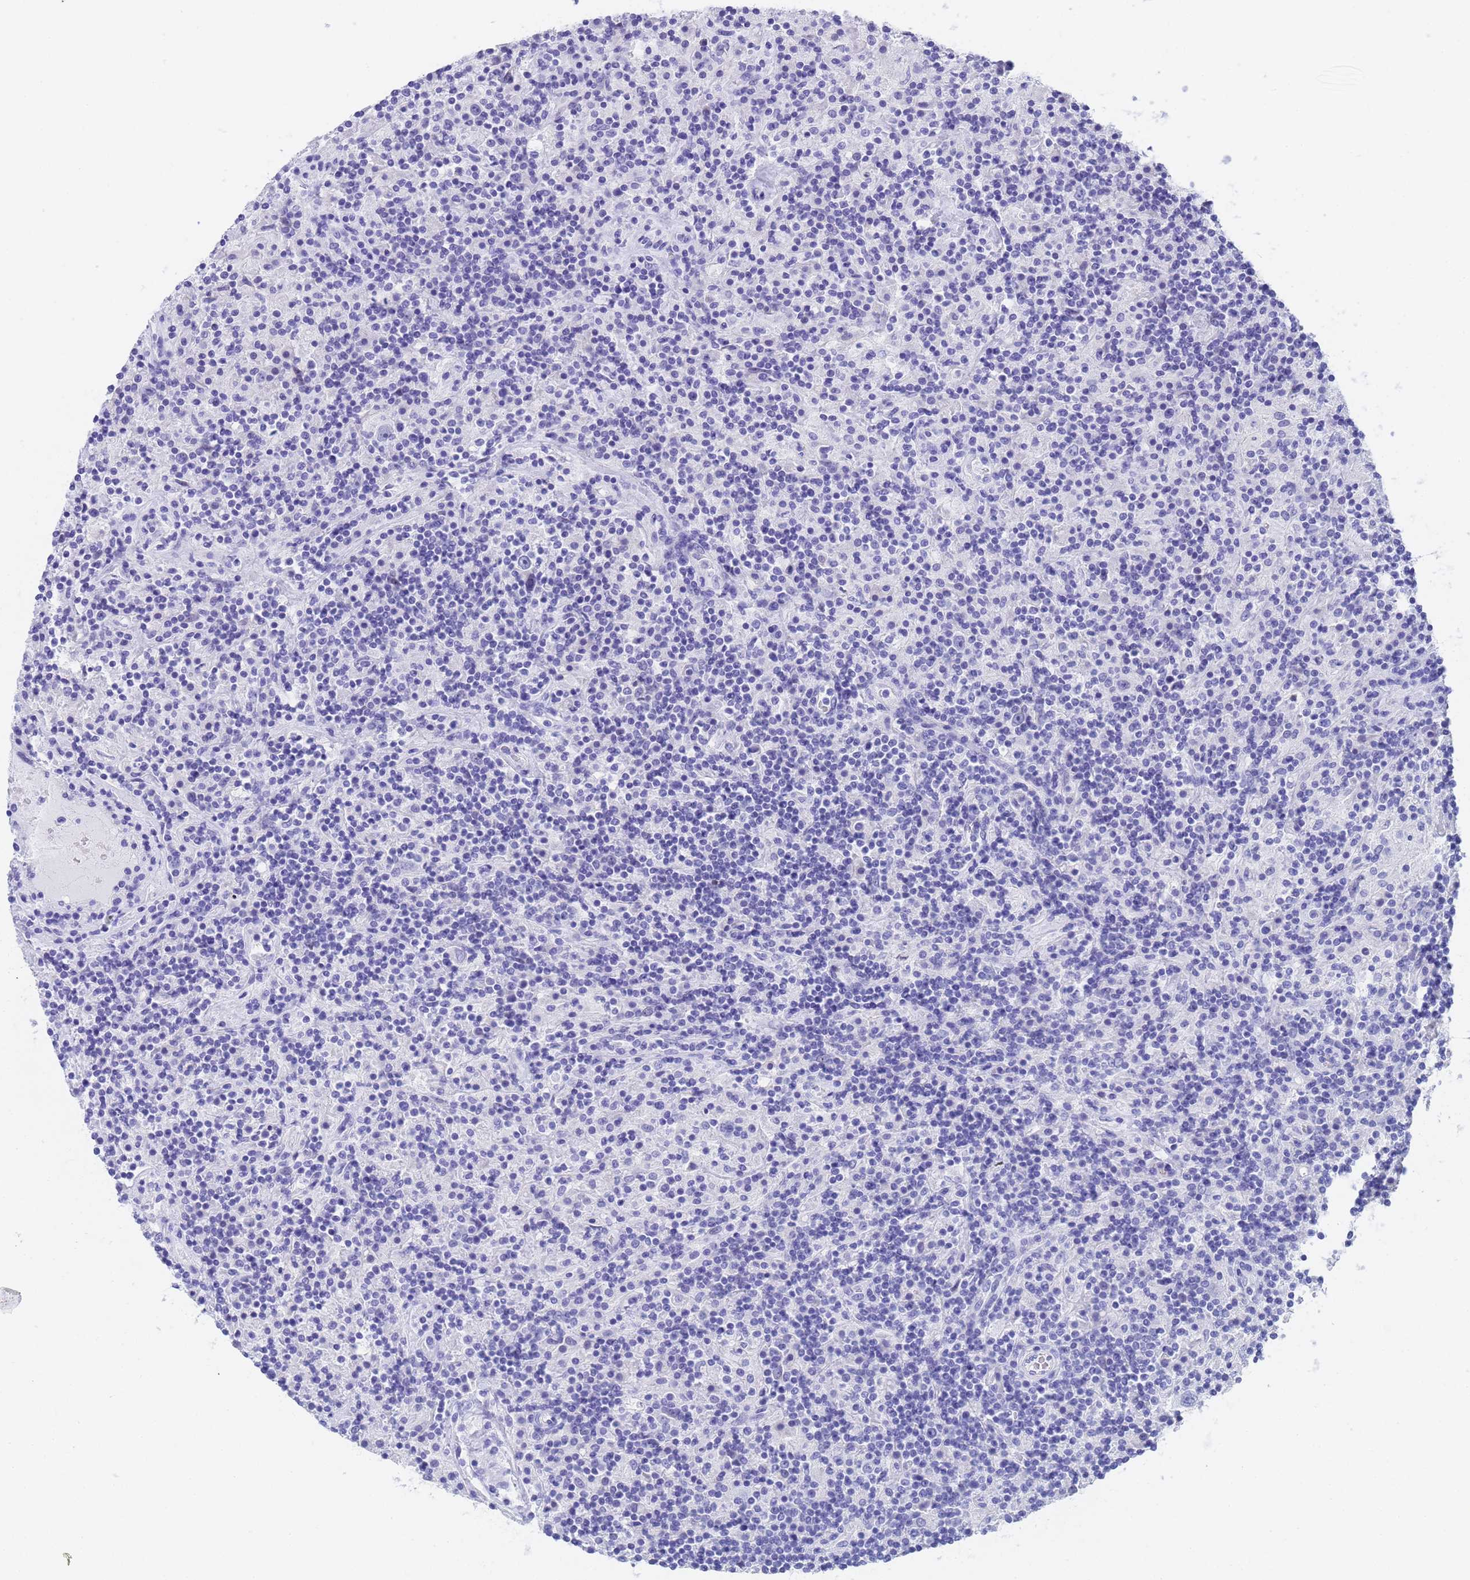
{"staining": {"intensity": "negative", "quantity": "none", "location": "none"}, "tissue": "lymphoma", "cell_type": "Tumor cells", "image_type": "cancer", "snomed": [{"axis": "morphology", "description": "Hodgkin's disease, NOS"}, {"axis": "topography", "description": "Lymph node"}], "caption": "An immunohistochemistry (IHC) histopathology image of lymphoma is shown. There is no staining in tumor cells of lymphoma. (Brightfield microscopy of DAB IHC at high magnification).", "gene": "STATH", "patient": {"sex": "male", "age": 70}}